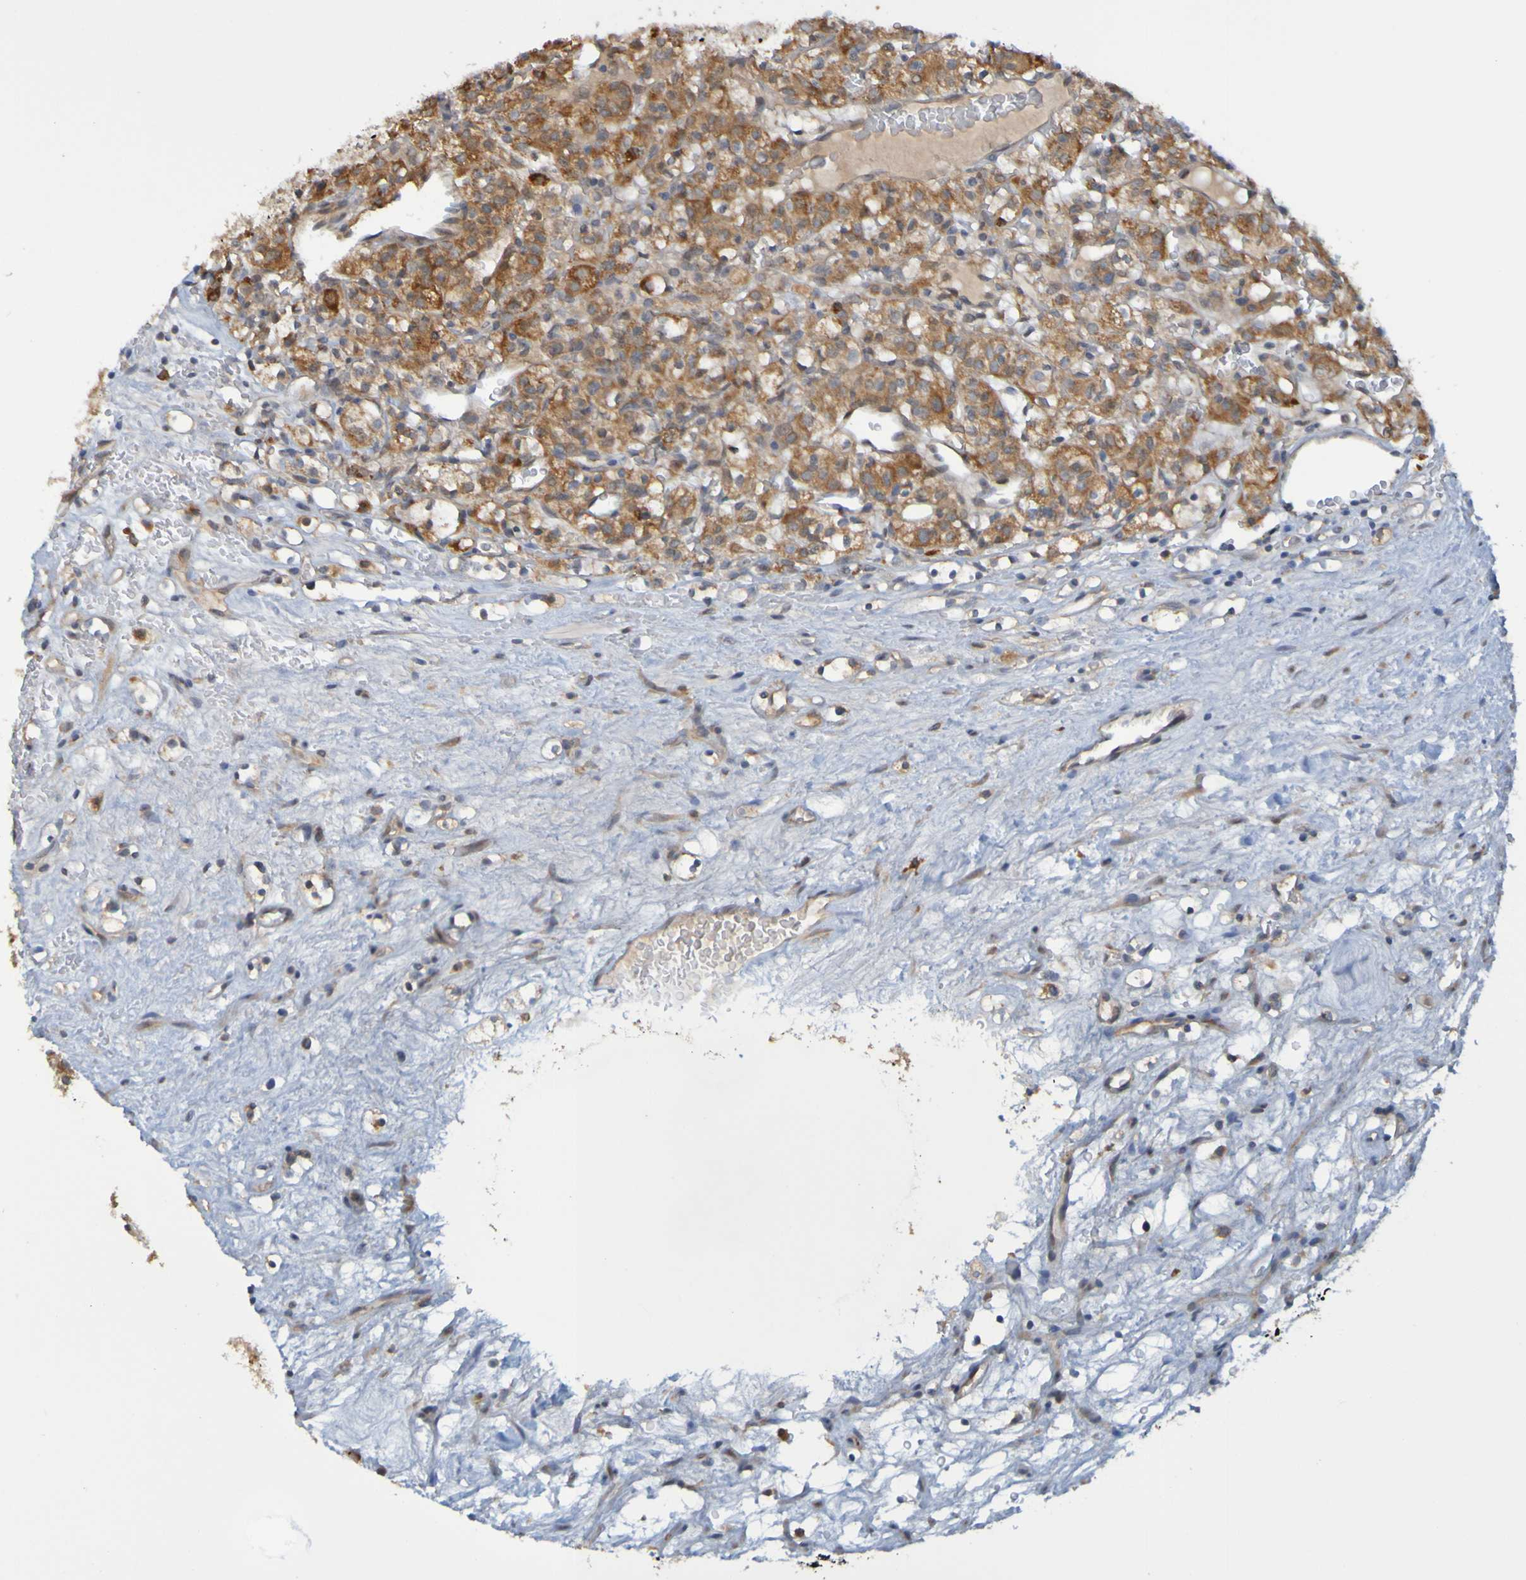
{"staining": {"intensity": "strong", "quantity": ">75%", "location": "cytoplasmic/membranous"}, "tissue": "renal cancer", "cell_type": "Tumor cells", "image_type": "cancer", "snomed": [{"axis": "morphology", "description": "Normal tissue, NOS"}, {"axis": "morphology", "description": "Adenocarcinoma, NOS"}, {"axis": "topography", "description": "Kidney"}], "caption": "This photomicrograph exhibits immunohistochemistry (IHC) staining of renal cancer, with high strong cytoplasmic/membranous expression in about >75% of tumor cells.", "gene": "NAV2", "patient": {"sex": "female", "age": 72}}